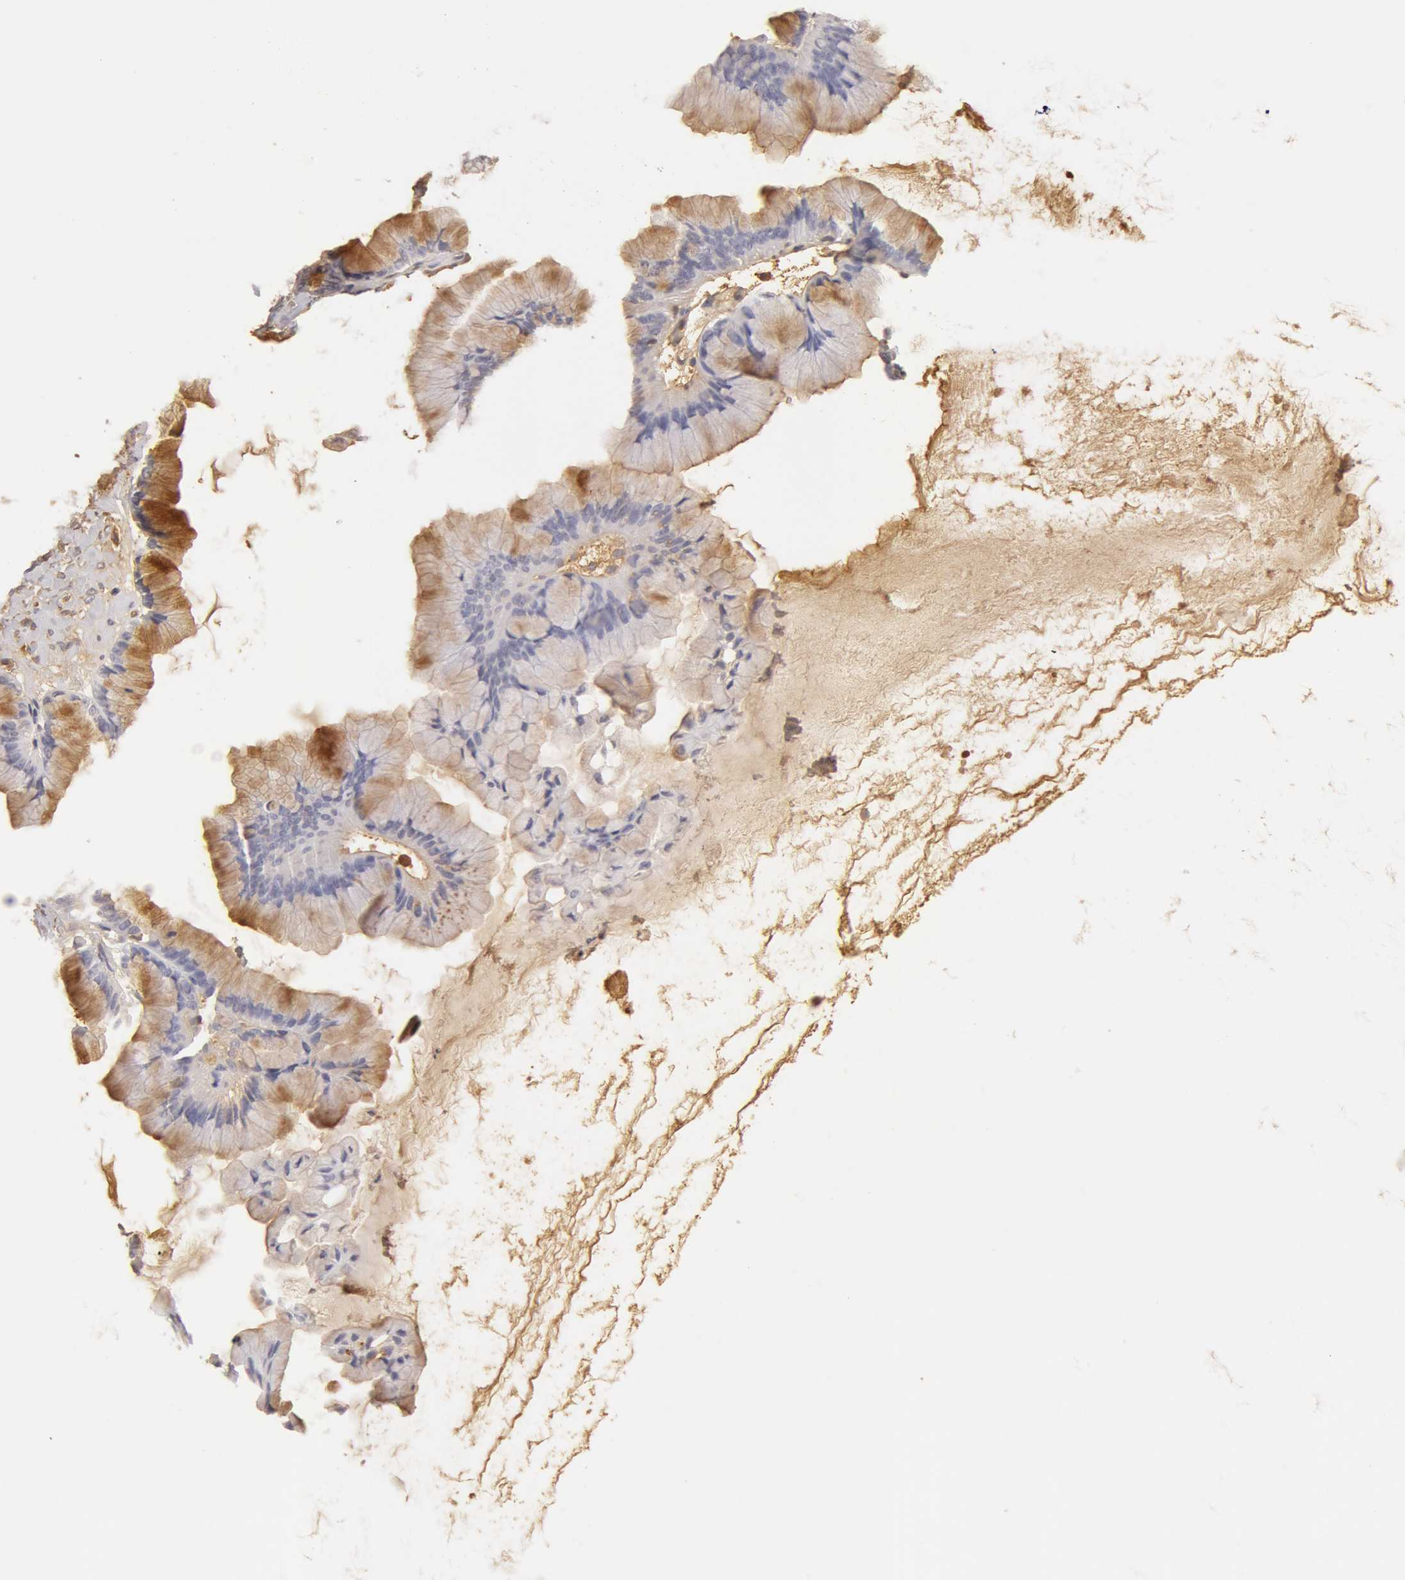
{"staining": {"intensity": "weak", "quantity": "25%-75%", "location": "cytoplasmic/membranous"}, "tissue": "ovarian cancer", "cell_type": "Tumor cells", "image_type": "cancer", "snomed": [{"axis": "morphology", "description": "Cystadenocarcinoma, mucinous, NOS"}, {"axis": "topography", "description": "Ovary"}], "caption": "Immunohistochemical staining of mucinous cystadenocarcinoma (ovarian) reveals low levels of weak cytoplasmic/membranous positivity in about 25%-75% of tumor cells.", "gene": "TF", "patient": {"sex": "female", "age": 41}}